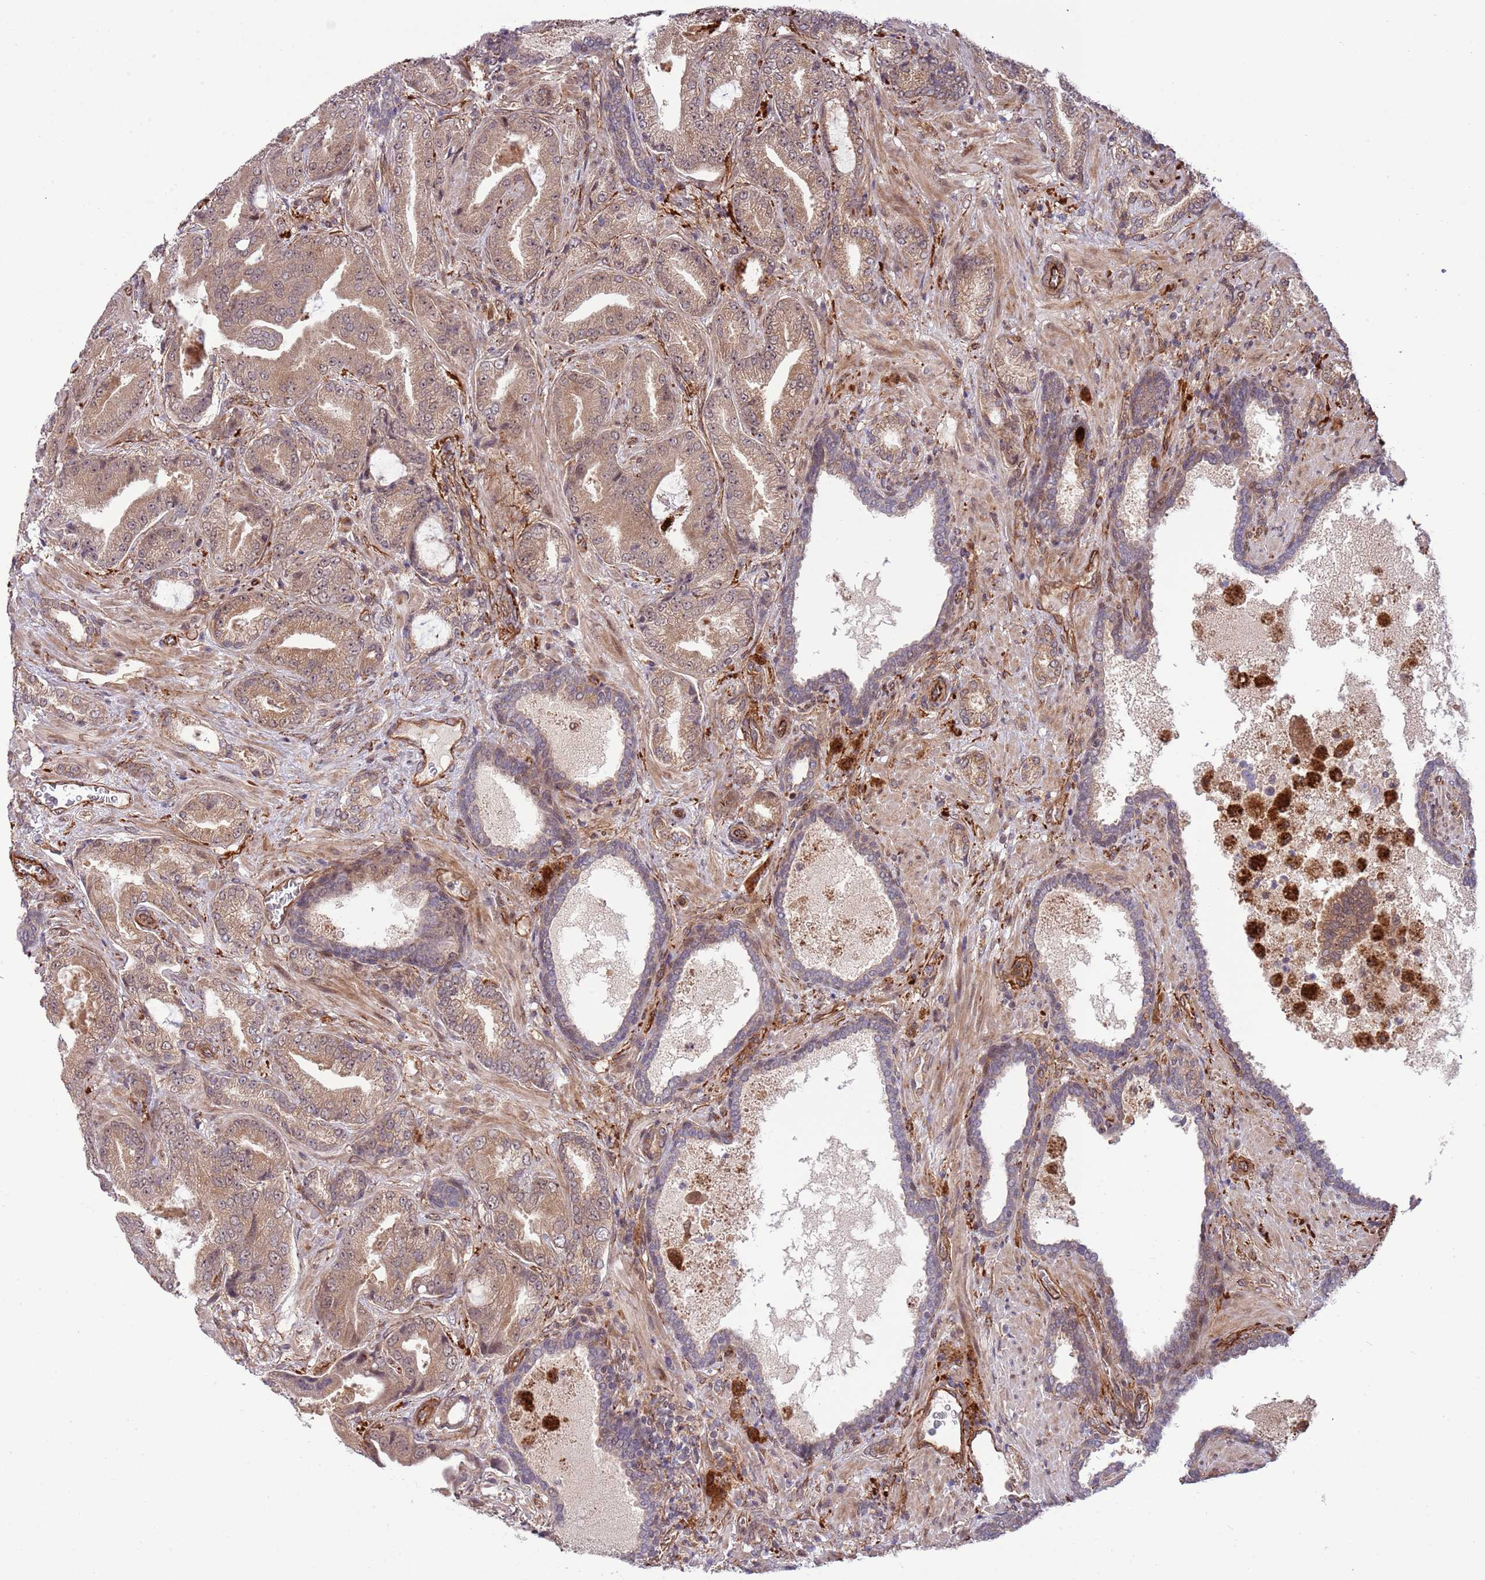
{"staining": {"intensity": "moderate", "quantity": ">75%", "location": "cytoplasmic/membranous"}, "tissue": "prostate cancer", "cell_type": "Tumor cells", "image_type": "cancer", "snomed": [{"axis": "morphology", "description": "Adenocarcinoma, High grade"}, {"axis": "topography", "description": "Prostate"}], "caption": "Human prostate cancer (adenocarcinoma (high-grade)) stained with a protein marker reveals moderate staining in tumor cells.", "gene": "NEK3", "patient": {"sex": "male", "age": 68}}